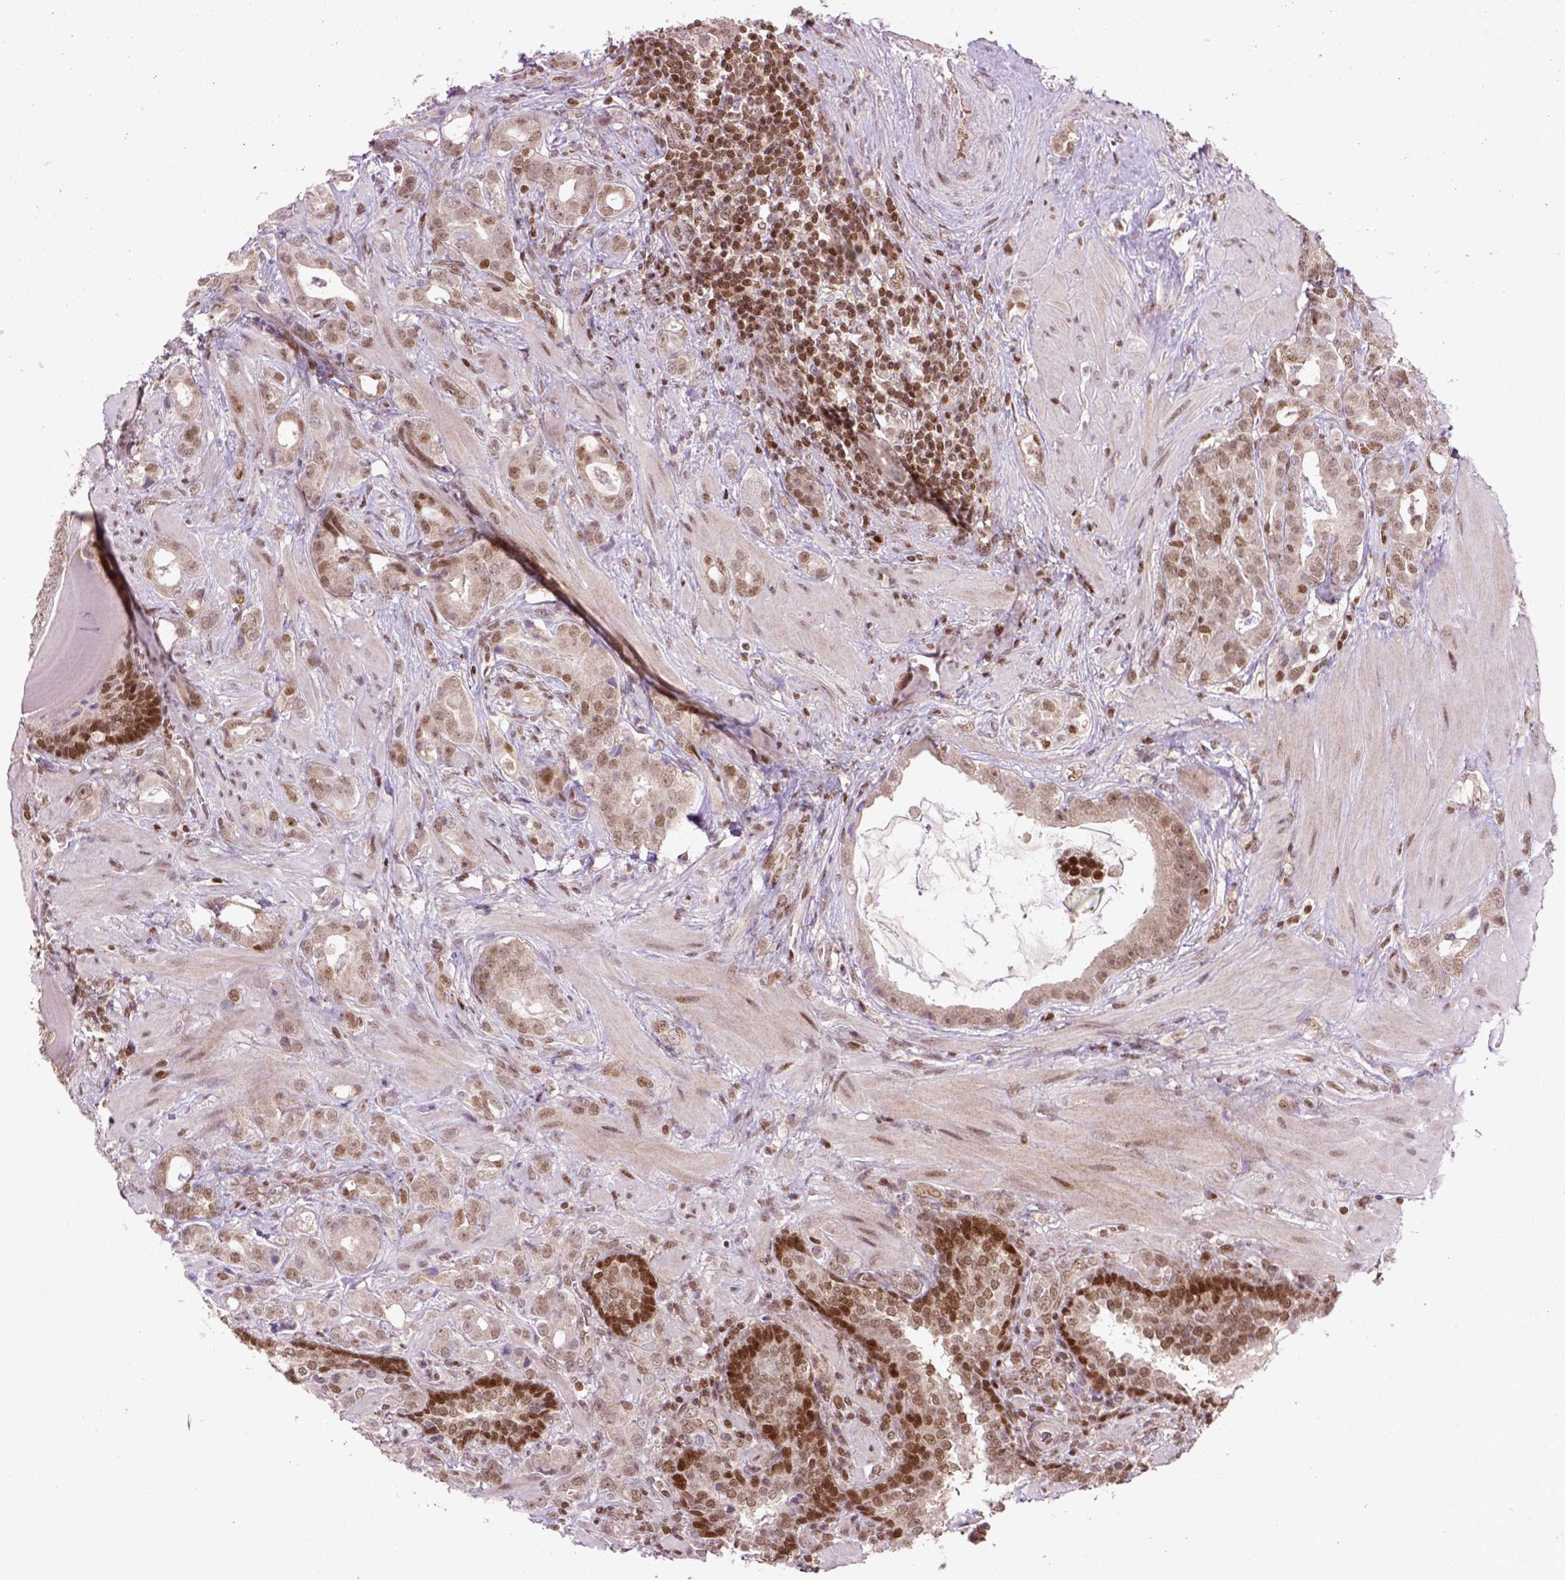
{"staining": {"intensity": "moderate", "quantity": ">75%", "location": "nuclear"}, "tissue": "prostate cancer", "cell_type": "Tumor cells", "image_type": "cancer", "snomed": [{"axis": "morphology", "description": "Adenocarcinoma, NOS"}, {"axis": "topography", "description": "Prostate"}], "caption": "About >75% of tumor cells in human prostate cancer (adenocarcinoma) exhibit moderate nuclear protein positivity as visualized by brown immunohistochemical staining.", "gene": "MGMT", "patient": {"sex": "male", "age": 57}}